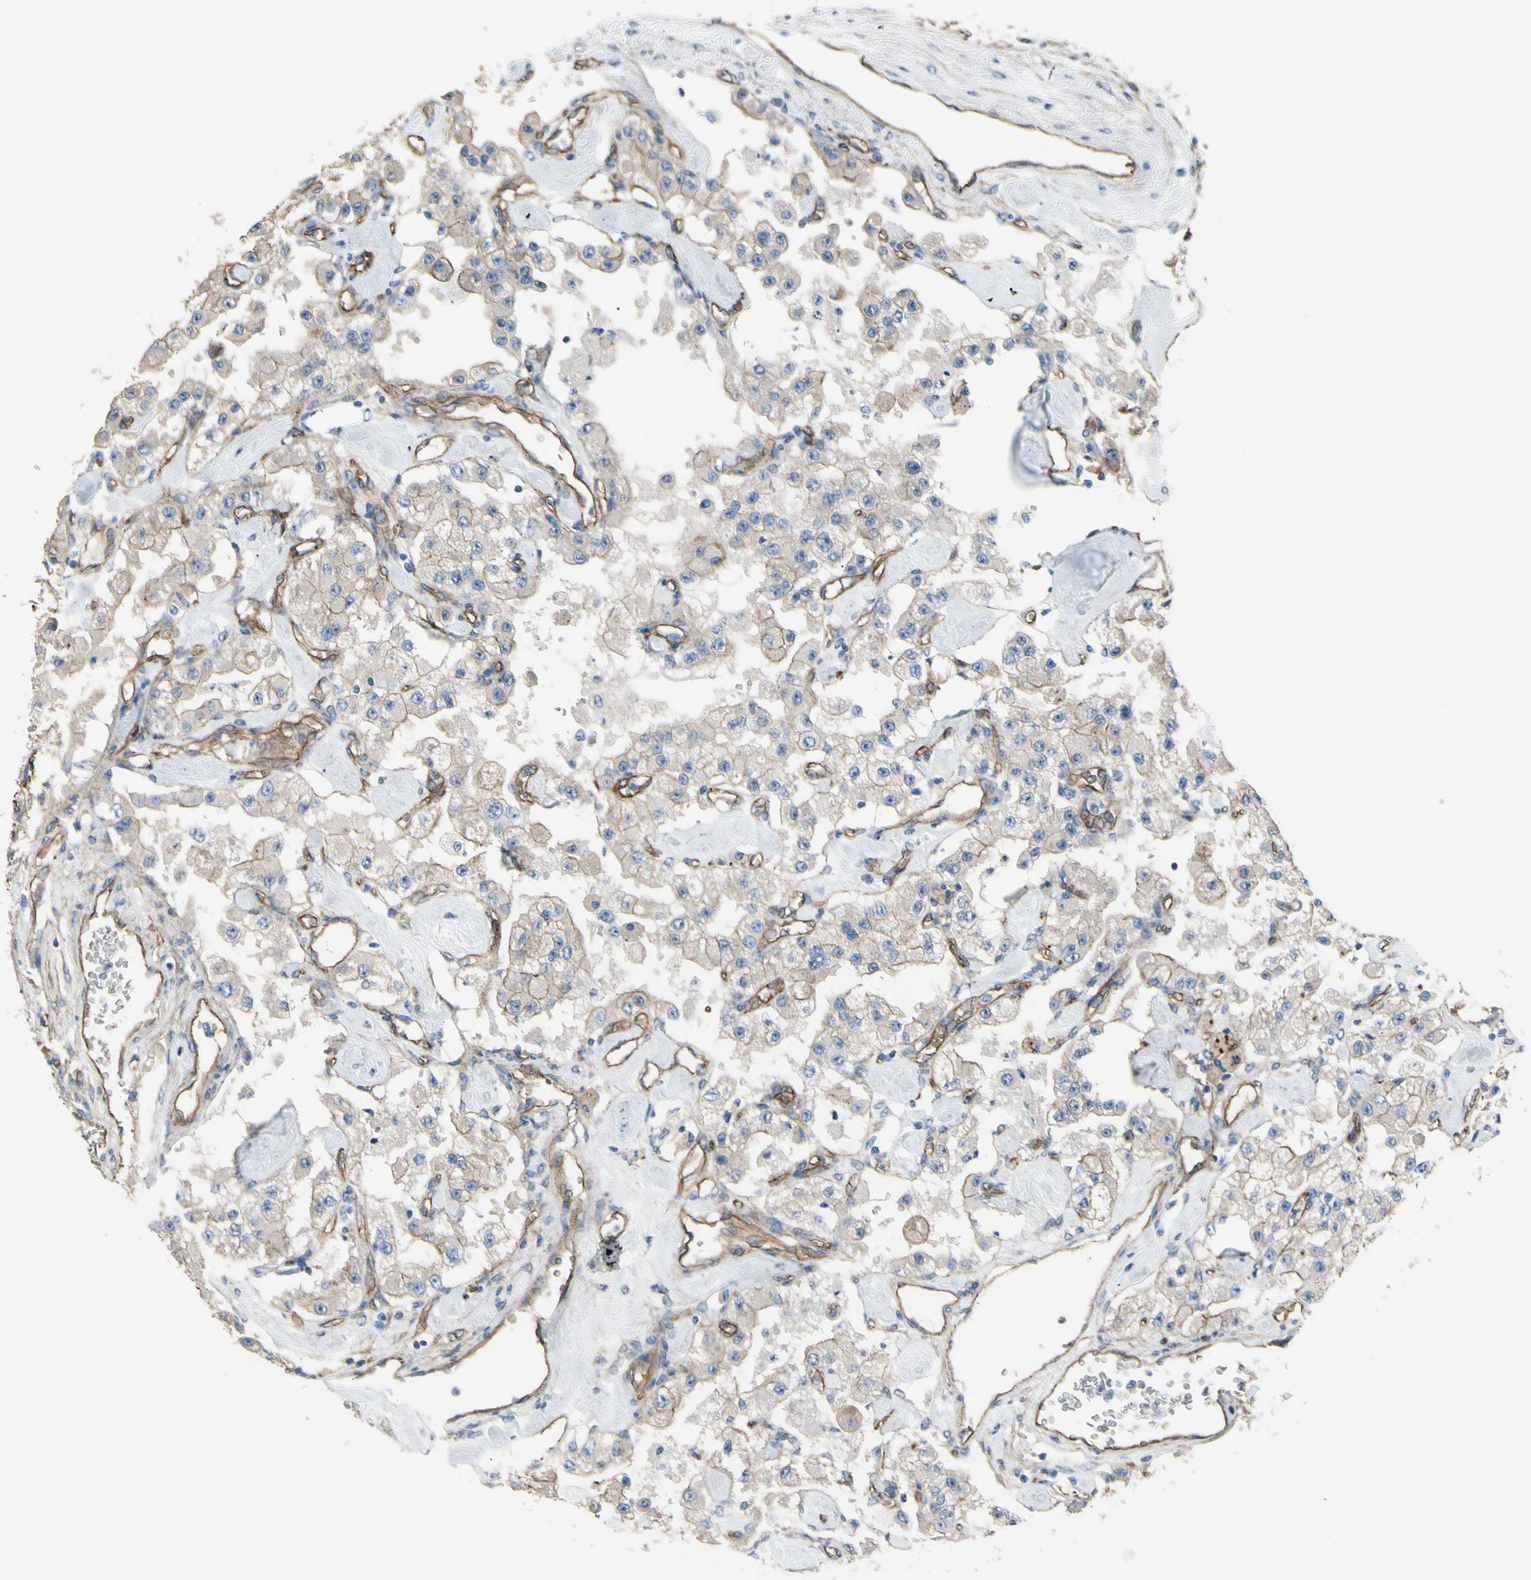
{"staining": {"intensity": "weak", "quantity": ">75%", "location": "cytoplasmic/membranous"}, "tissue": "carcinoid", "cell_type": "Tumor cells", "image_type": "cancer", "snomed": [{"axis": "morphology", "description": "Carcinoid, malignant, NOS"}, {"axis": "topography", "description": "Pancreas"}], "caption": "An immunohistochemistry (IHC) photomicrograph of tumor tissue is shown. Protein staining in brown highlights weak cytoplasmic/membranous positivity in carcinoid within tumor cells.", "gene": "TPBG", "patient": {"sex": "male", "age": 41}}